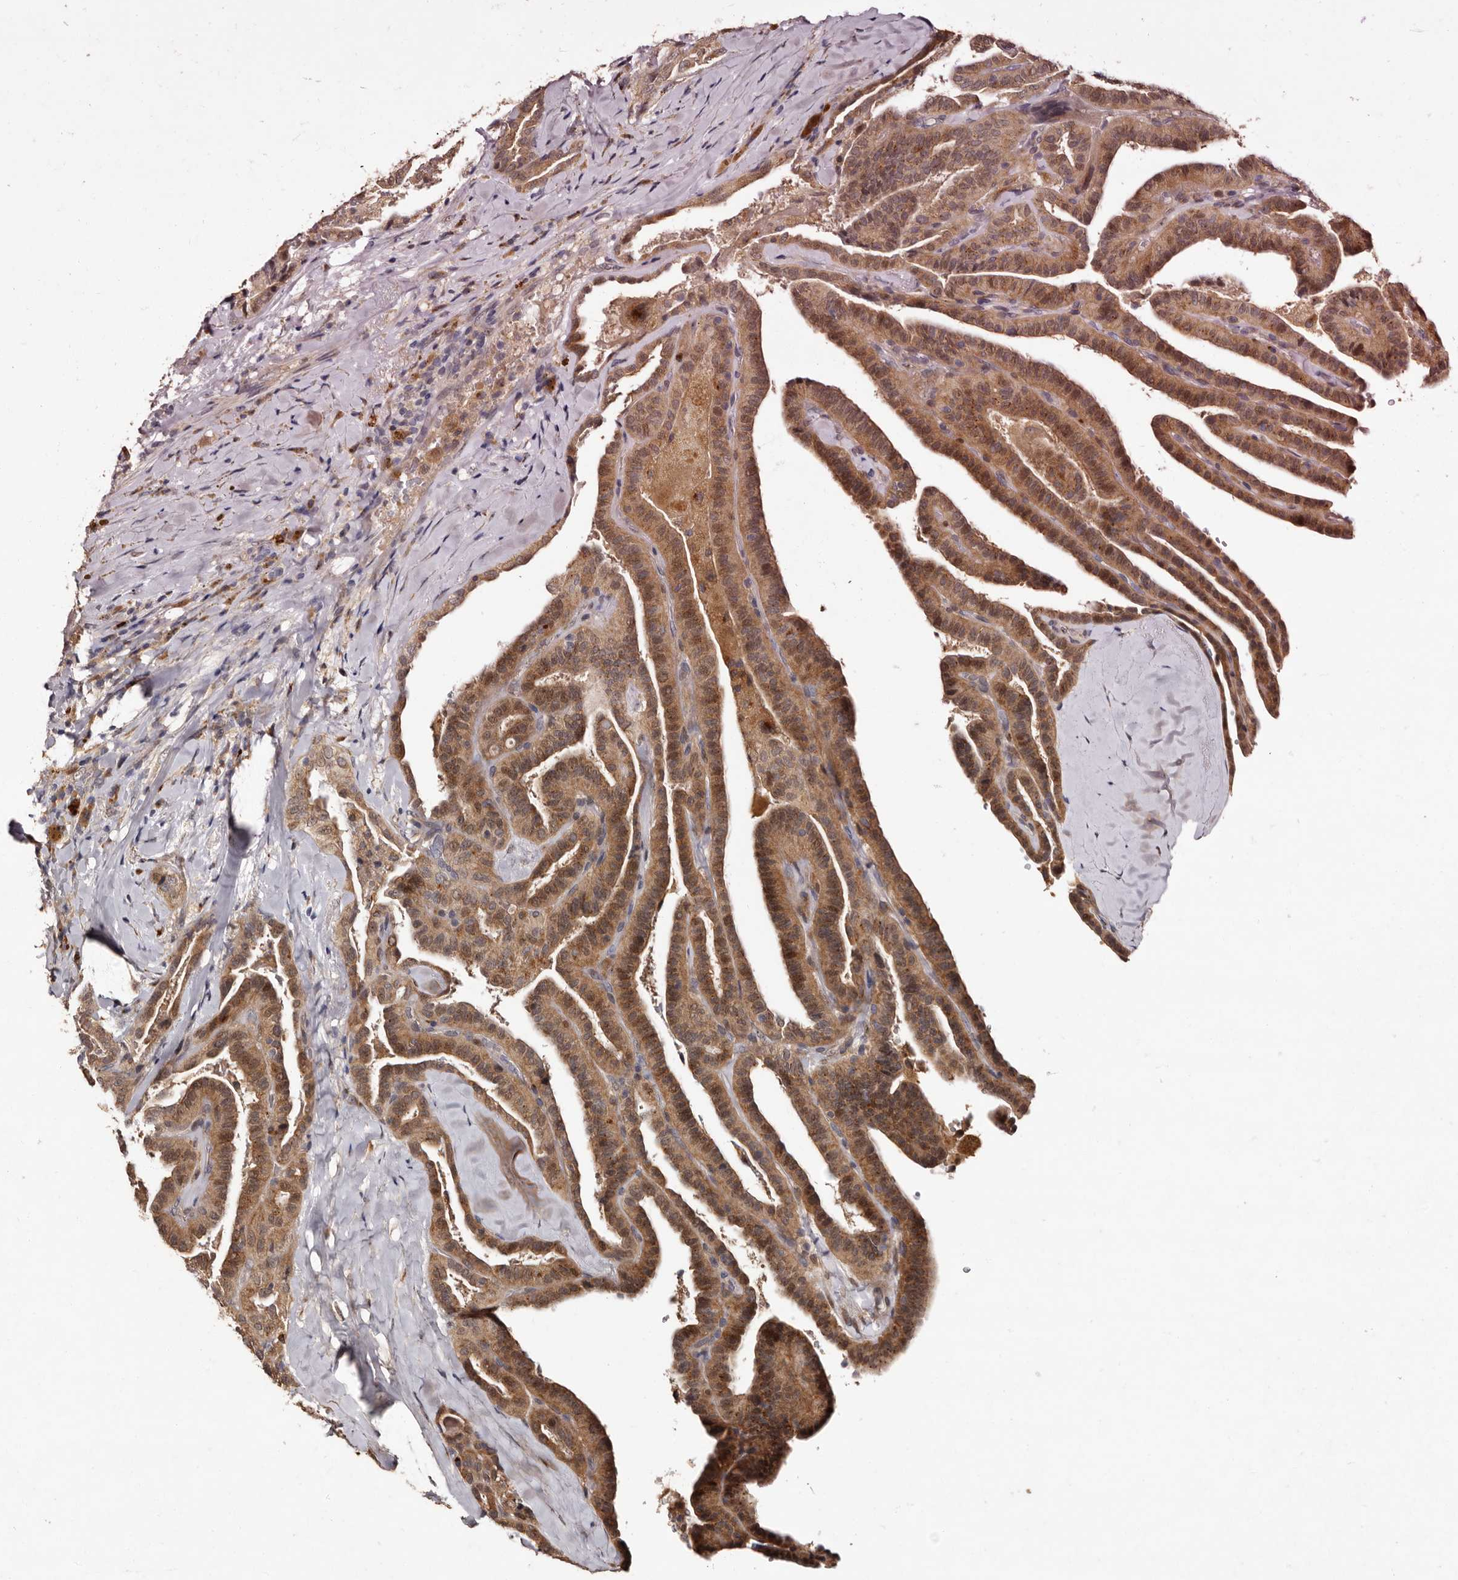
{"staining": {"intensity": "moderate", "quantity": ">75%", "location": "cytoplasmic/membranous"}, "tissue": "thyroid cancer", "cell_type": "Tumor cells", "image_type": "cancer", "snomed": [{"axis": "morphology", "description": "Papillary adenocarcinoma, NOS"}, {"axis": "topography", "description": "Thyroid gland"}], "caption": "Thyroid papillary adenocarcinoma stained for a protein reveals moderate cytoplasmic/membranous positivity in tumor cells. (brown staining indicates protein expression, while blue staining denotes nuclei).", "gene": "FAM91A1", "patient": {"sex": "male", "age": 77}}